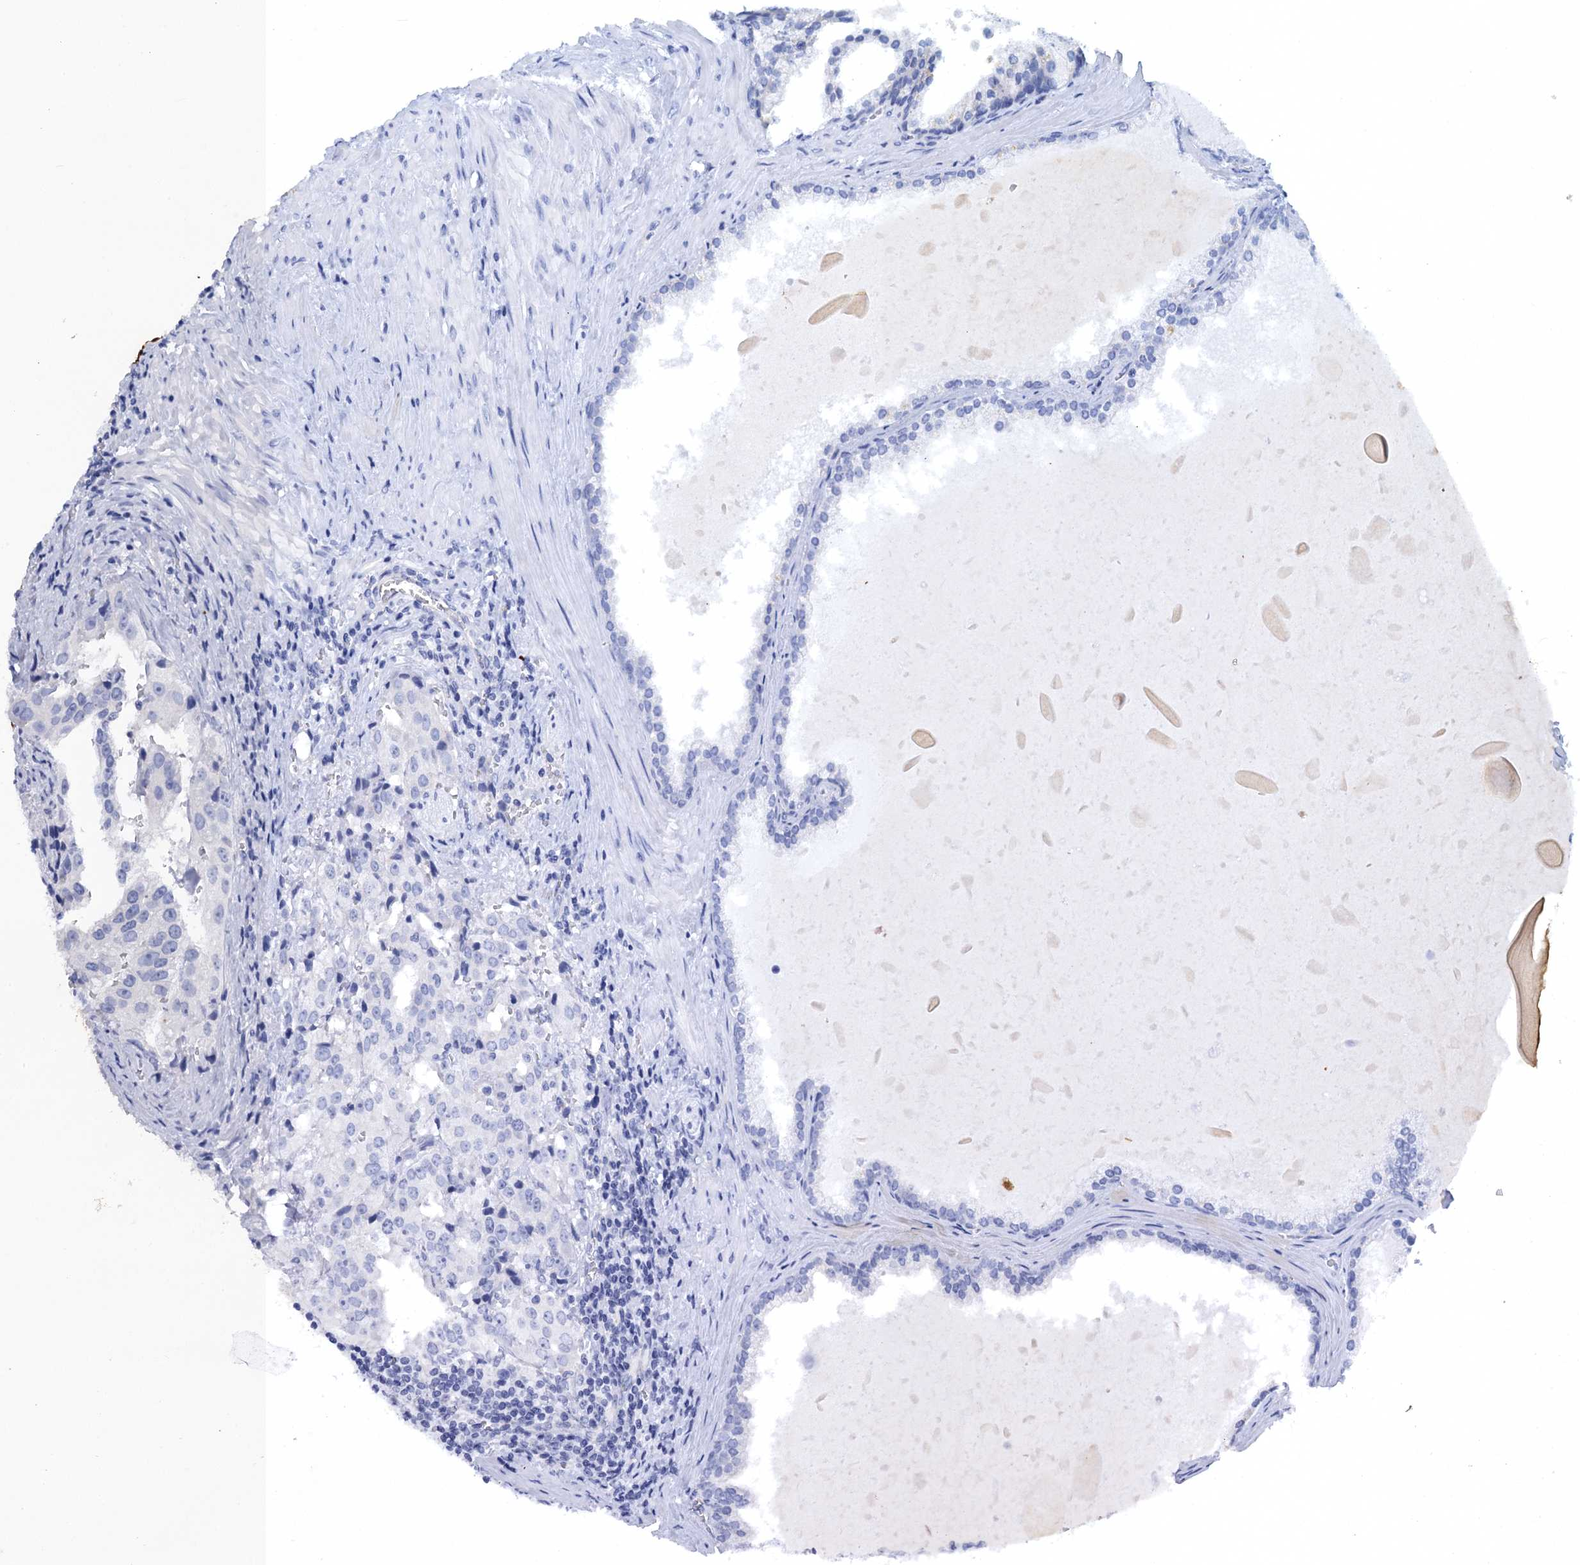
{"staining": {"intensity": "negative", "quantity": "none", "location": "none"}, "tissue": "prostate cancer", "cell_type": "Tumor cells", "image_type": "cancer", "snomed": [{"axis": "morphology", "description": "Adenocarcinoma, High grade"}, {"axis": "topography", "description": "Prostate"}], "caption": "Immunohistochemistry histopathology image of human prostate cancer stained for a protein (brown), which displays no expression in tumor cells.", "gene": "CALML5", "patient": {"sex": "male", "age": 68}}